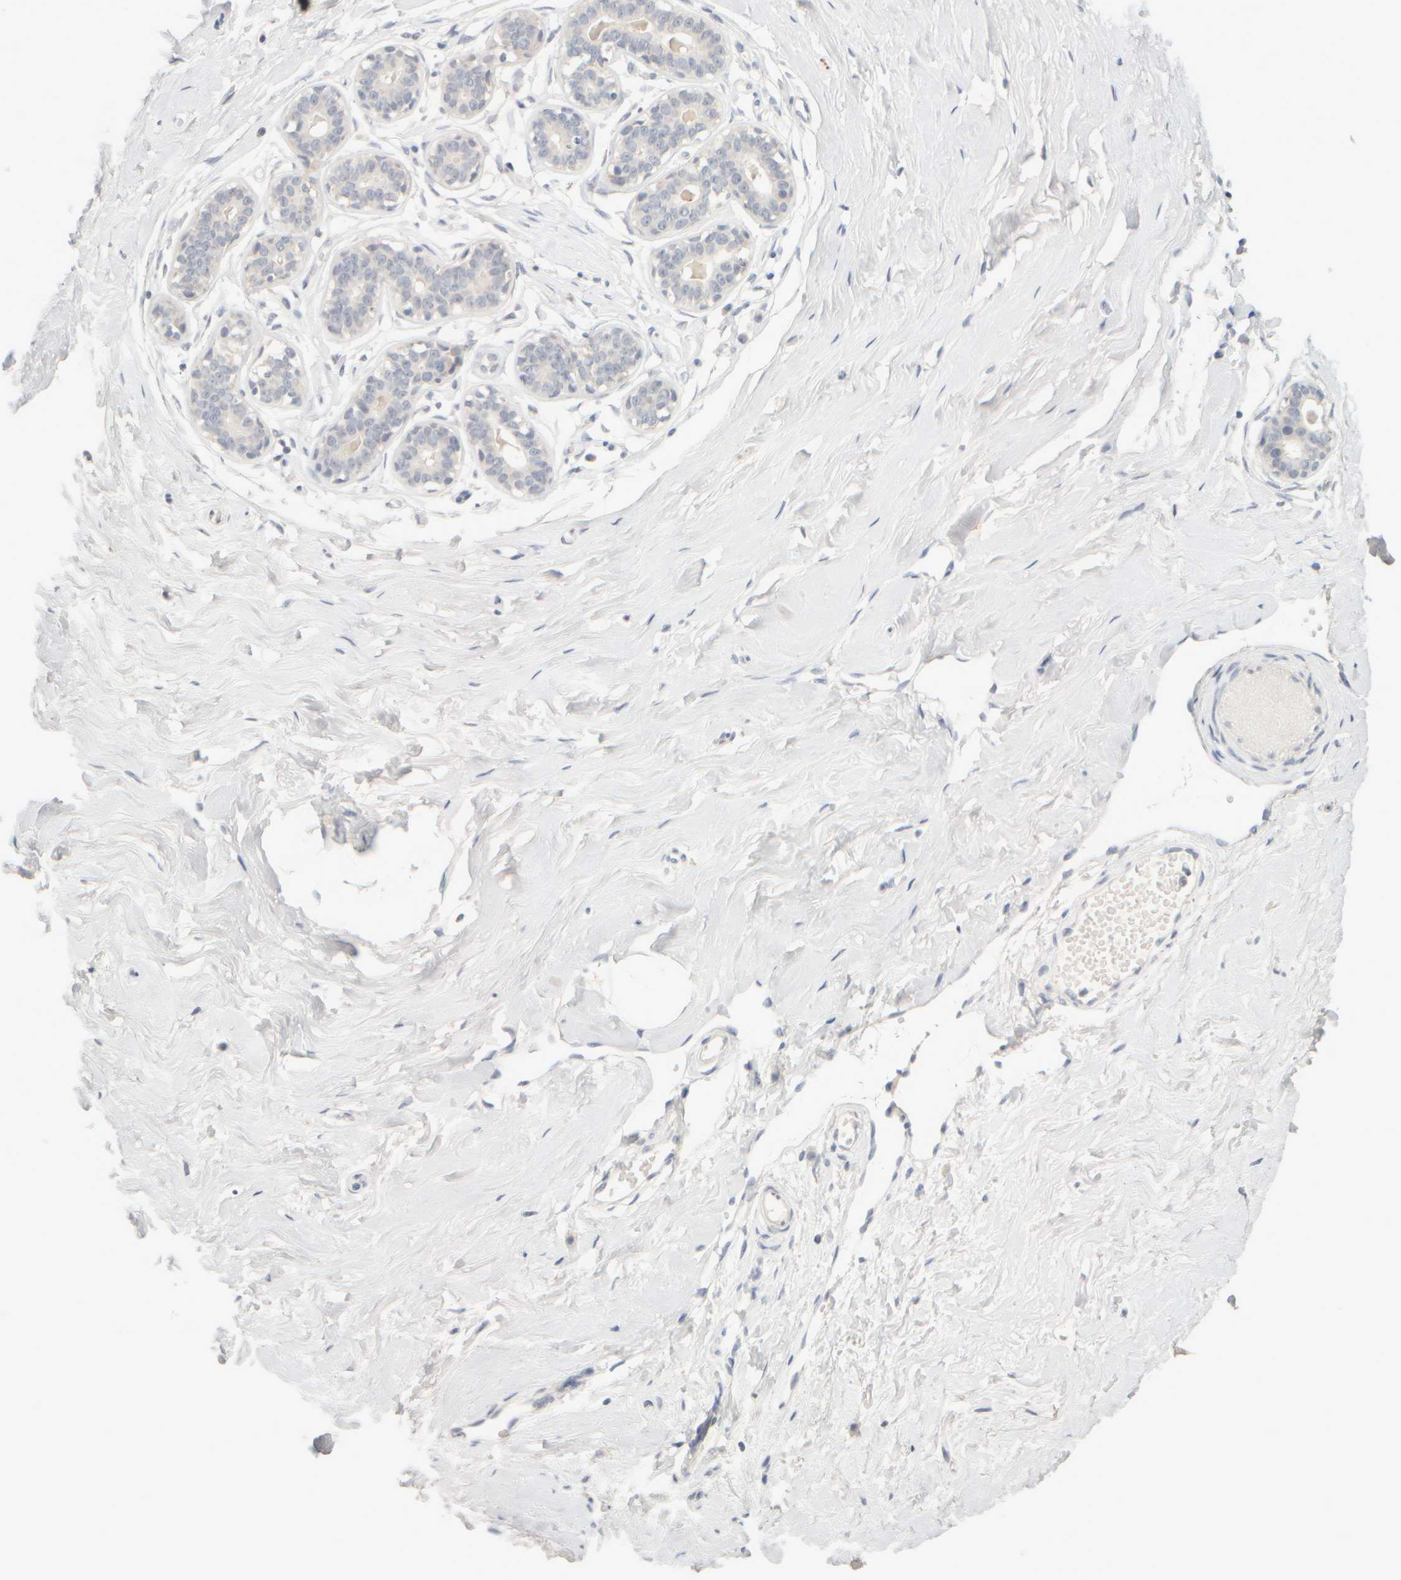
{"staining": {"intensity": "negative", "quantity": "none", "location": "none"}, "tissue": "breast", "cell_type": "Adipocytes", "image_type": "normal", "snomed": [{"axis": "morphology", "description": "Normal tissue, NOS"}, {"axis": "topography", "description": "Breast"}], "caption": "The immunohistochemistry histopathology image has no significant staining in adipocytes of breast. The staining is performed using DAB brown chromogen with nuclei counter-stained in using hematoxylin.", "gene": "ZNF112", "patient": {"sex": "female", "age": 23}}